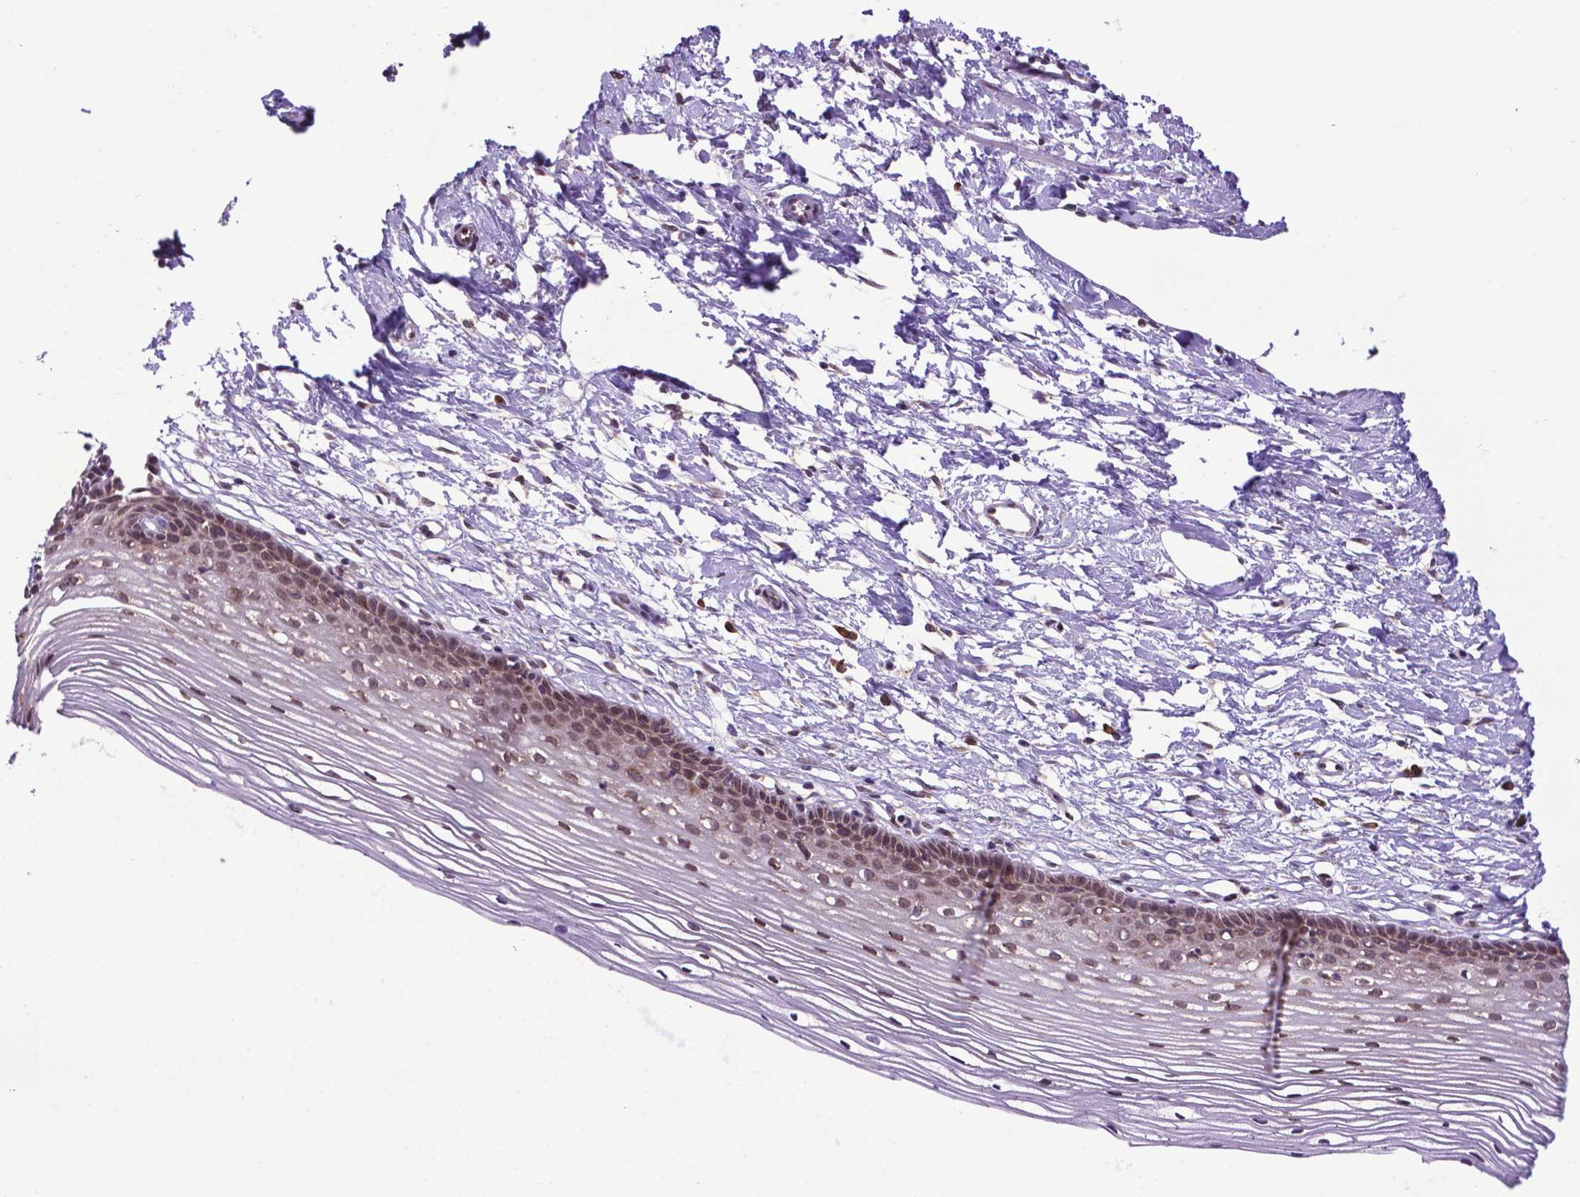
{"staining": {"intensity": "weak", "quantity": ">75%", "location": "cytoplasmic/membranous"}, "tissue": "cervix", "cell_type": "Glandular cells", "image_type": "normal", "snomed": [{"axis": "morphology", "description": "Normal tissue, NOS"}, {"axis": "topography", "description": "Cervix"}], "caption": "Immunohistochemistry (IHC) (DAB (3,3'-diaminobenzidine)) staining of benign cervix shows weak cytoplasmic/membranous protein staining in about >75% of glandular cells. (Stains: DAB in brown, nuclei in blue, Microscopy: brightfield microscopy at high magnification).", "gene": "ENSG00000269590", "patient": {"sex": "female", "age": 40}}